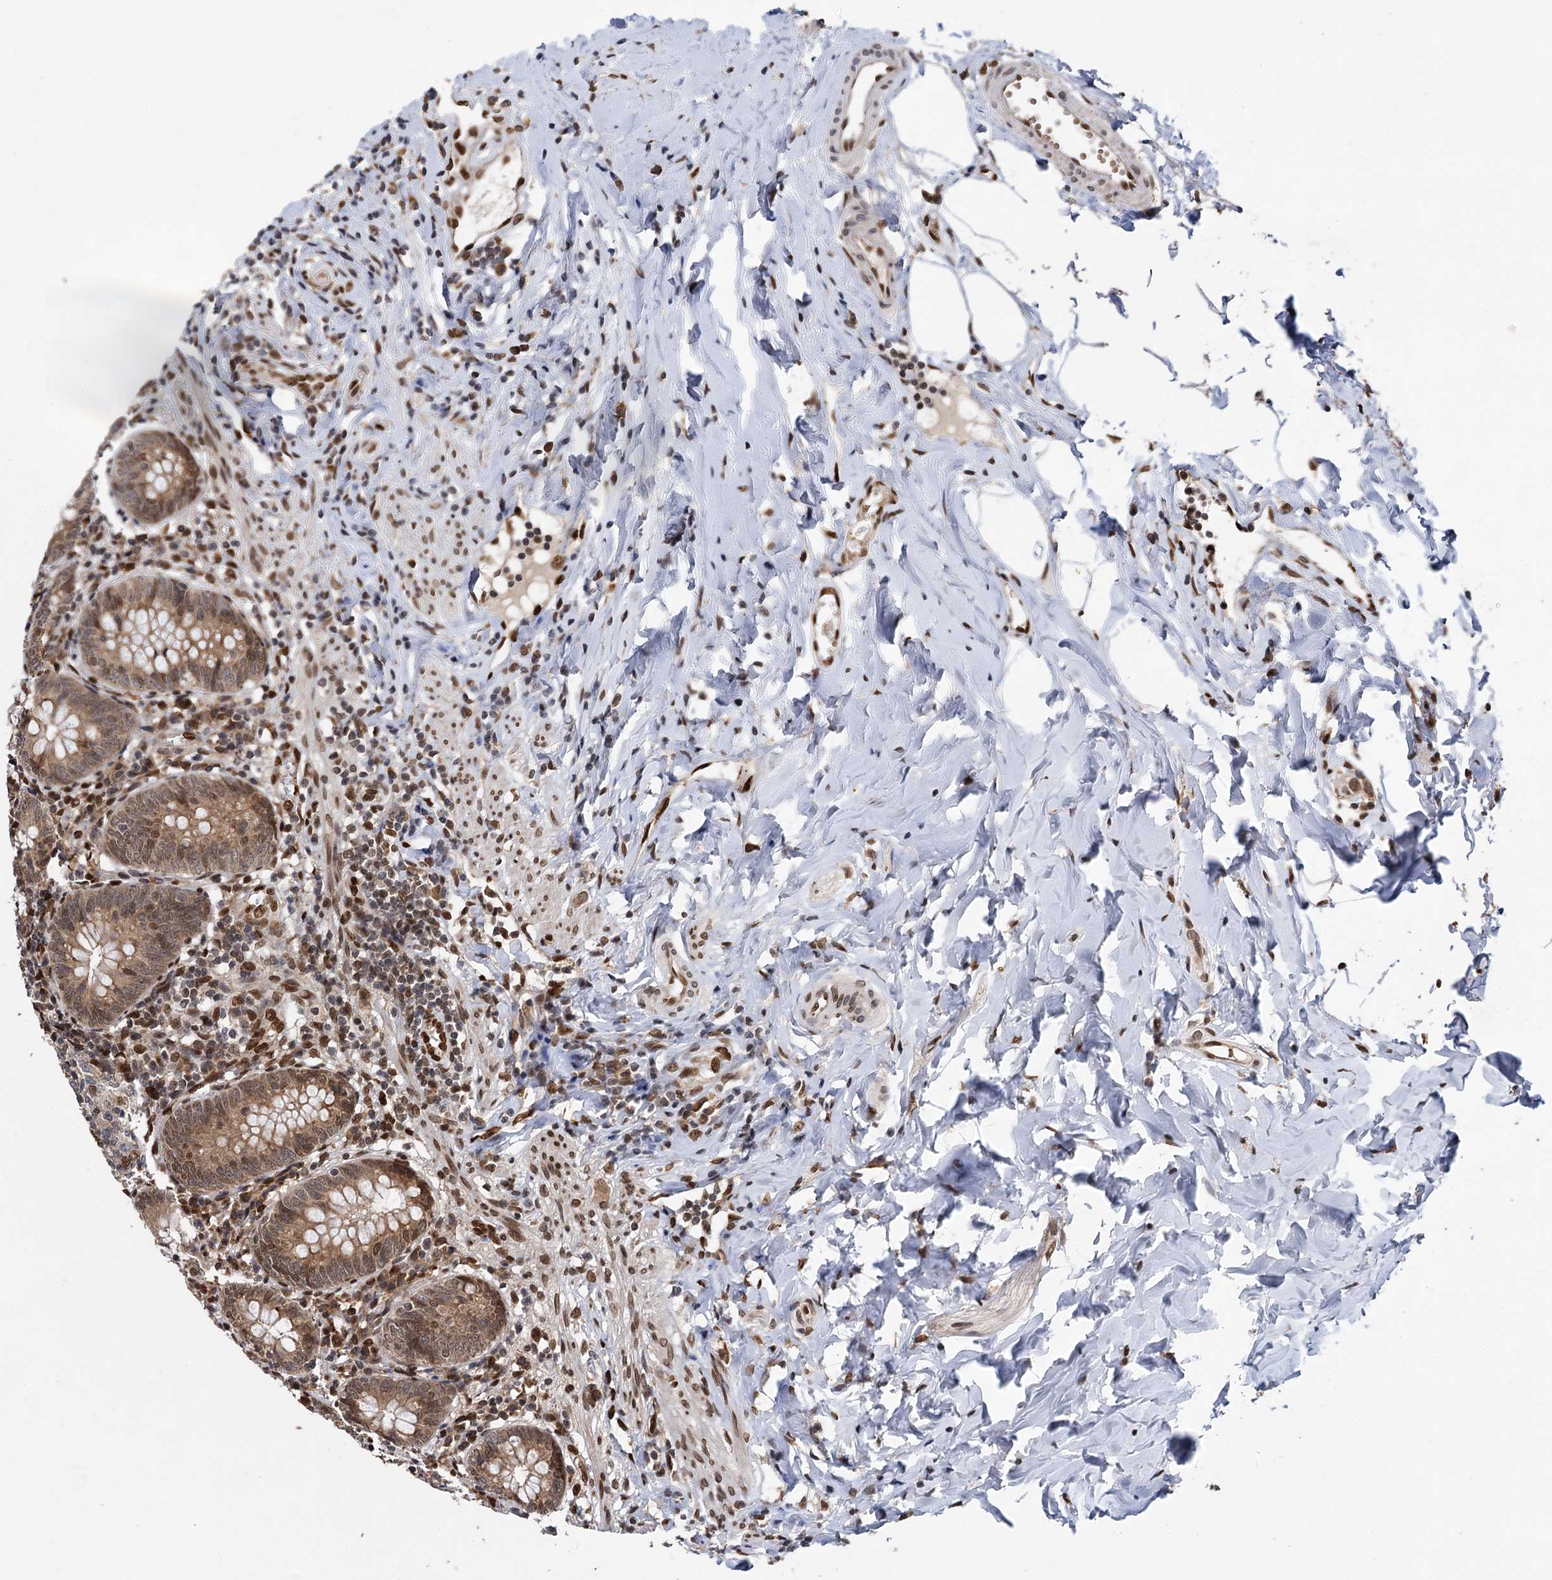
{"staining": {"intensity": "moderate", "quantity": ">75%", "location": "cytoplasmic/membranous,nuclear"}, "tissue": "appendix", "cell_type": "Glandular cells", "image_type": "normal", "snomed": [{"axis": "morphology", "description": "Normal tissue, NOS"}, {"axis": "topography", "description": "Appendix"}], "caption": "This is a photomicrograph of IHC staining of benign appendix, which shows moderate expression in the cytoplasmic/membranous,nuclear of glandular cells.", "gene": "MESD", "patient": {"sex": "female", "age": 54}}